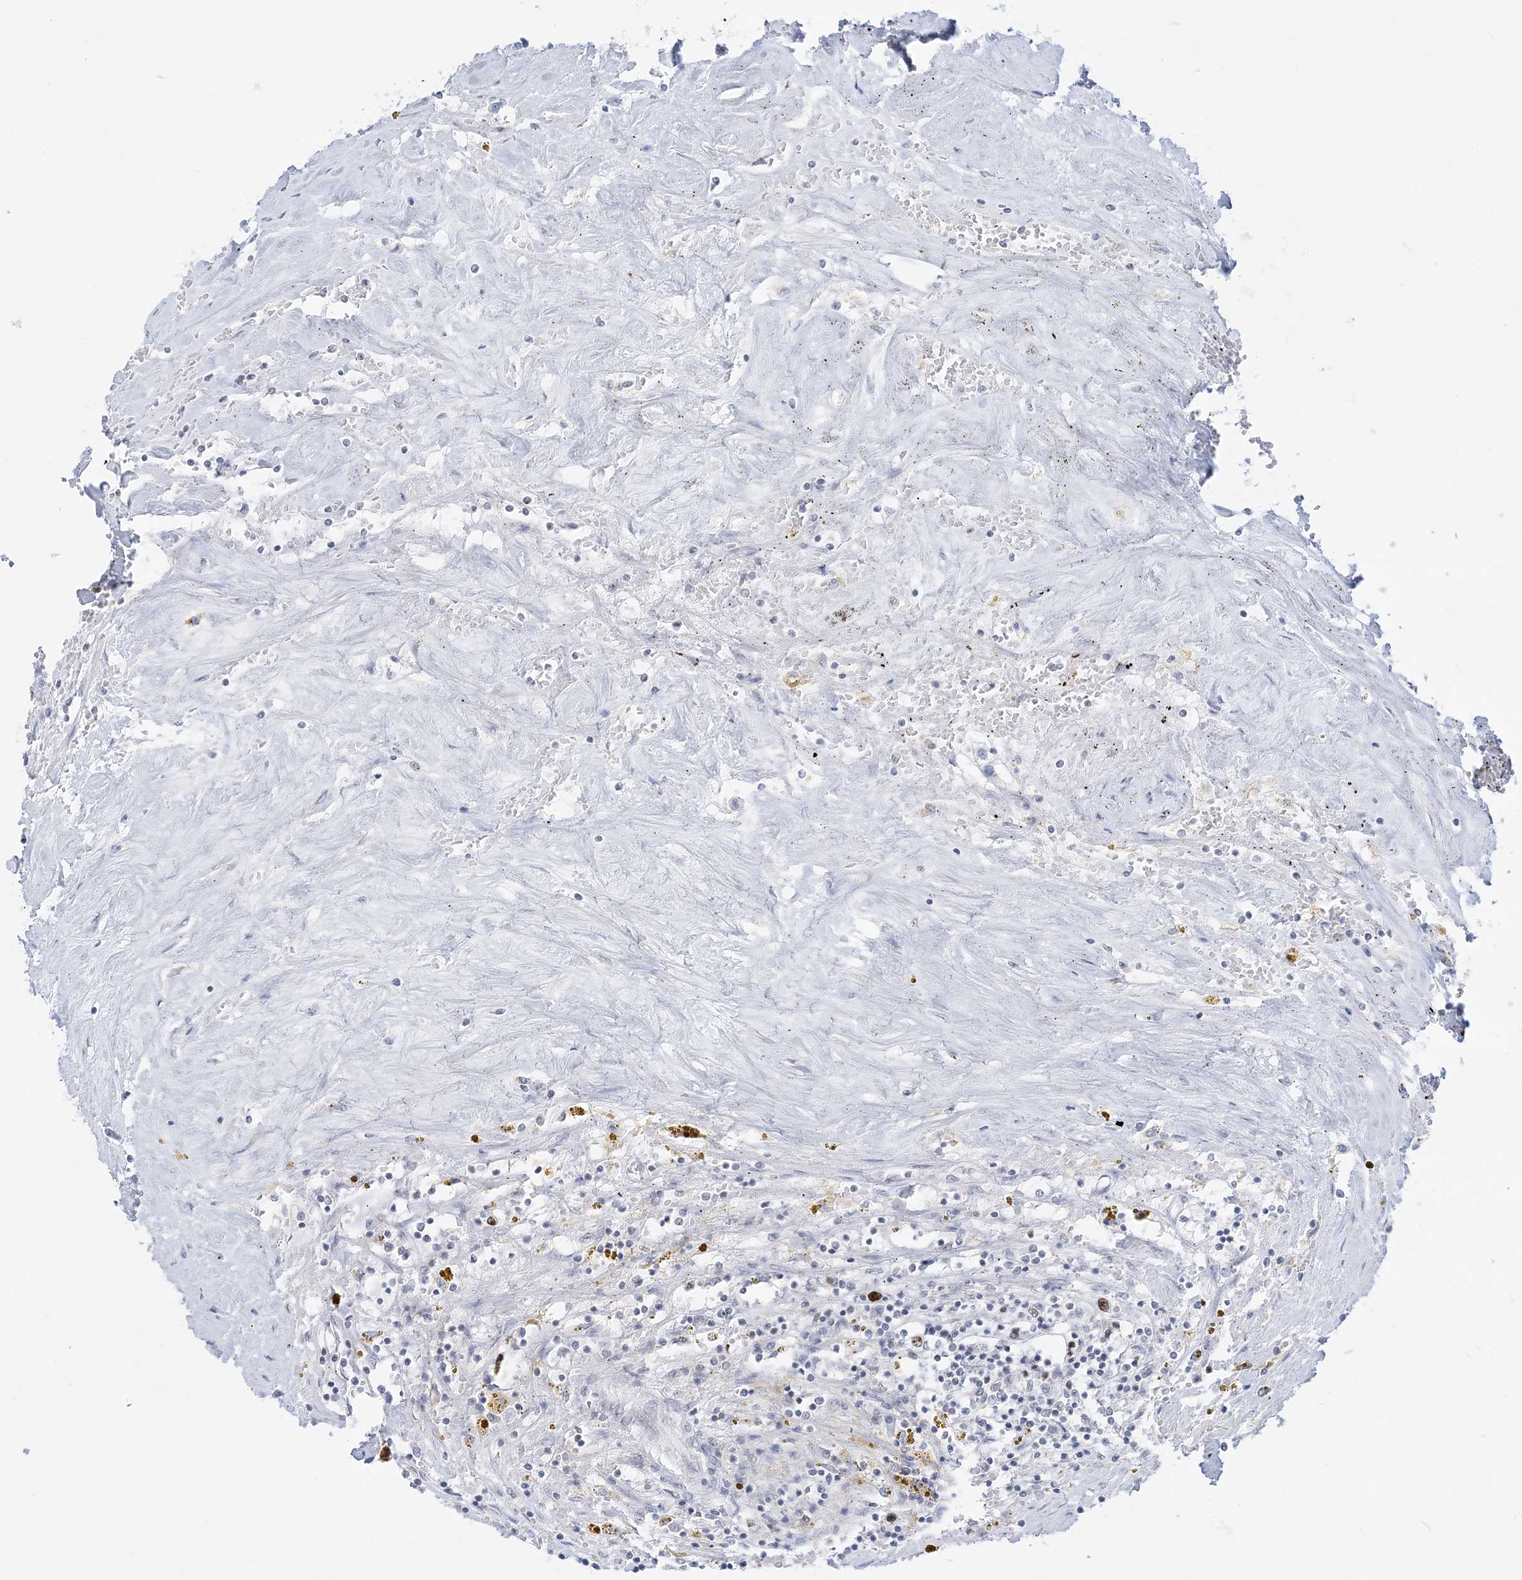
{"staining": {"intensity": "negative", "quantity": "none", "location": "none"}, "tissue": "renal cancer", "cell_type": "Tumor cells", "image_type": "cancer", "snomed": [{"axis": "morphology", "description": "Adenocarcinoma, NOS"}, {"axis": "topography", "description": "Kidney"}], "caption": "This is an immunohistochemistry (IHC) image of human renal cancer (adenocarcinoma). There is no staining in tumor cells.", "gene": "DDX21", "patient": {"sex": "male", "age": 56}}